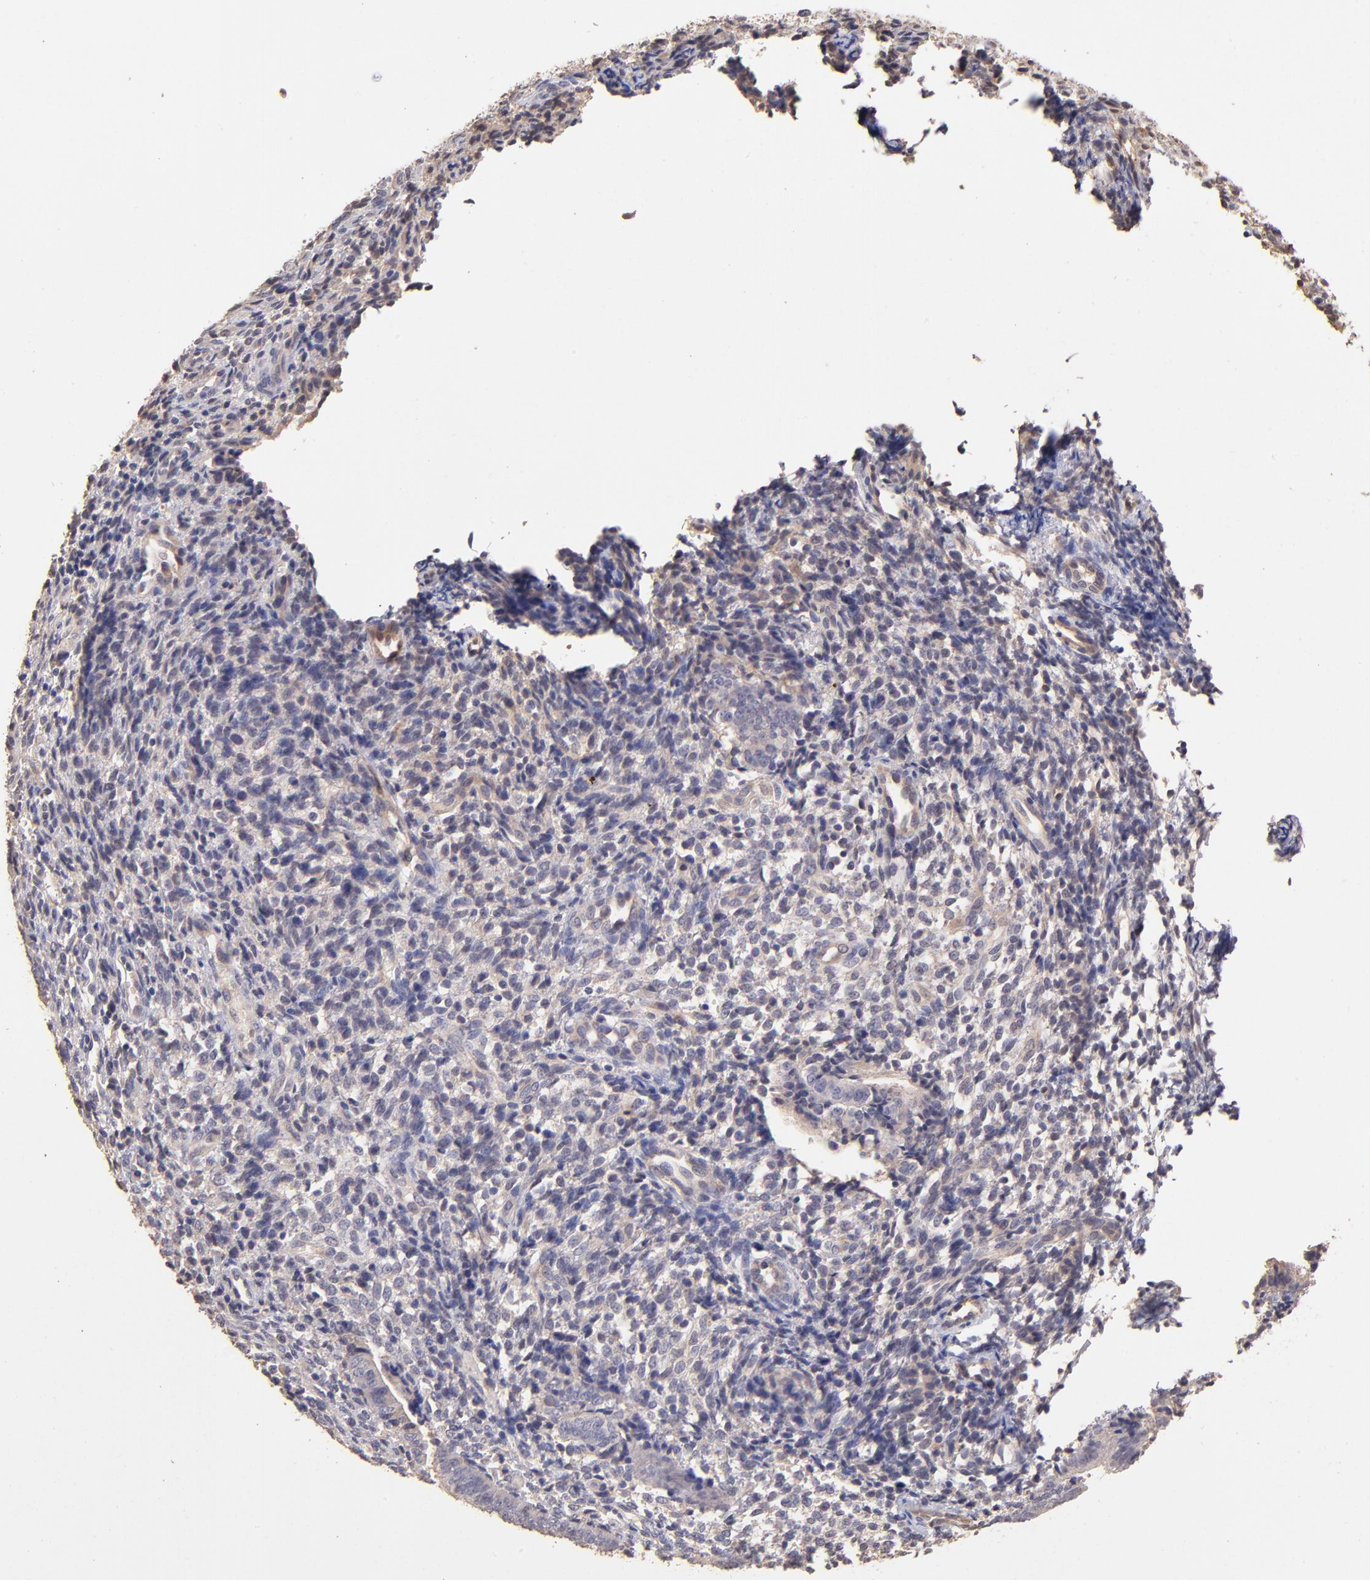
{"staining": {"intensity": "weak", "quantity": "25%-75%", "location": "cytoplasmic/membranous"}, "tissue": "endometrium", "cell_type": "Cells in endometrial stroma", "image_type": "normal", "snomed": [{"axis": "morphology", "description": "Normal tissue, NOS"}, {"axis": "topography", "description": "Uterus"}, {"axis": "topography", "description": "Endometrium"}], "caption": "IHC (DAB (3,3'-diaminobenzidine)) staining of unremarkable endometrium displays weak cytoplasmic/membranous protein positivity in approximately 25%-75% of cells in endometrial stroma.", "gene": "RNASEL", "patient": {"sex": "female", "age": 33}}